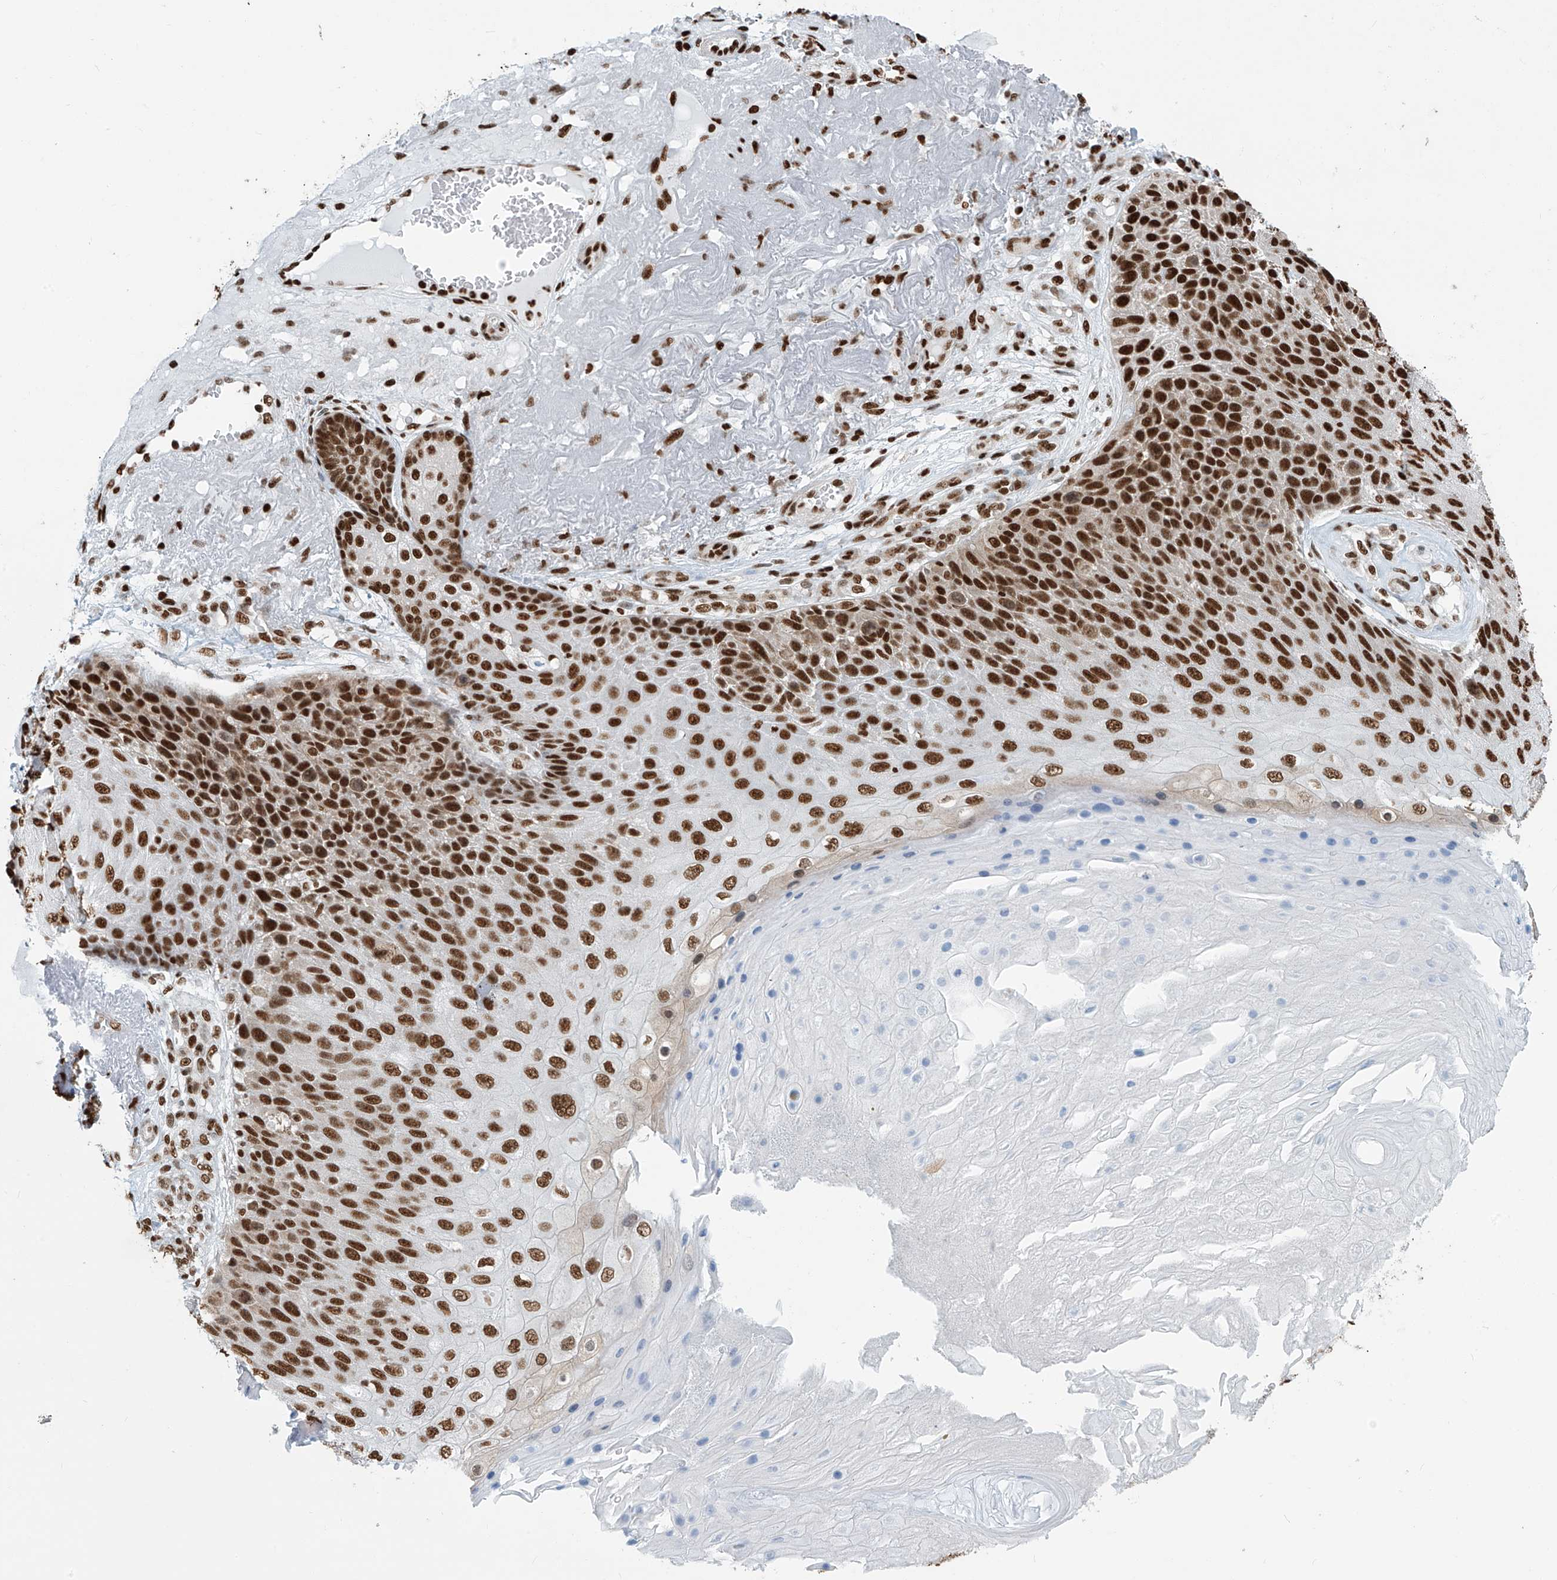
{"staining": {"intensity": "strong", "quantity": ">75%", "location": "nuclear"}, "tissue": "skin cancer", "cell_type": "Tumor cells", "image_type": "cancer", "snomed": [{"axis": "morphology", "description": "Squamous cell carcinoma, NOS"}, {"axis": "topography", "description": "Skin"}], "caption": "This photomicrograph exhibits immunohistochemistry (IHC) staining of squamous cell carcinoma (skin), with high strong nuclear expression in approximately >75% of tumor cells.", "gene": "SARNP", "patient": {"sex": "female", "age": 88}}